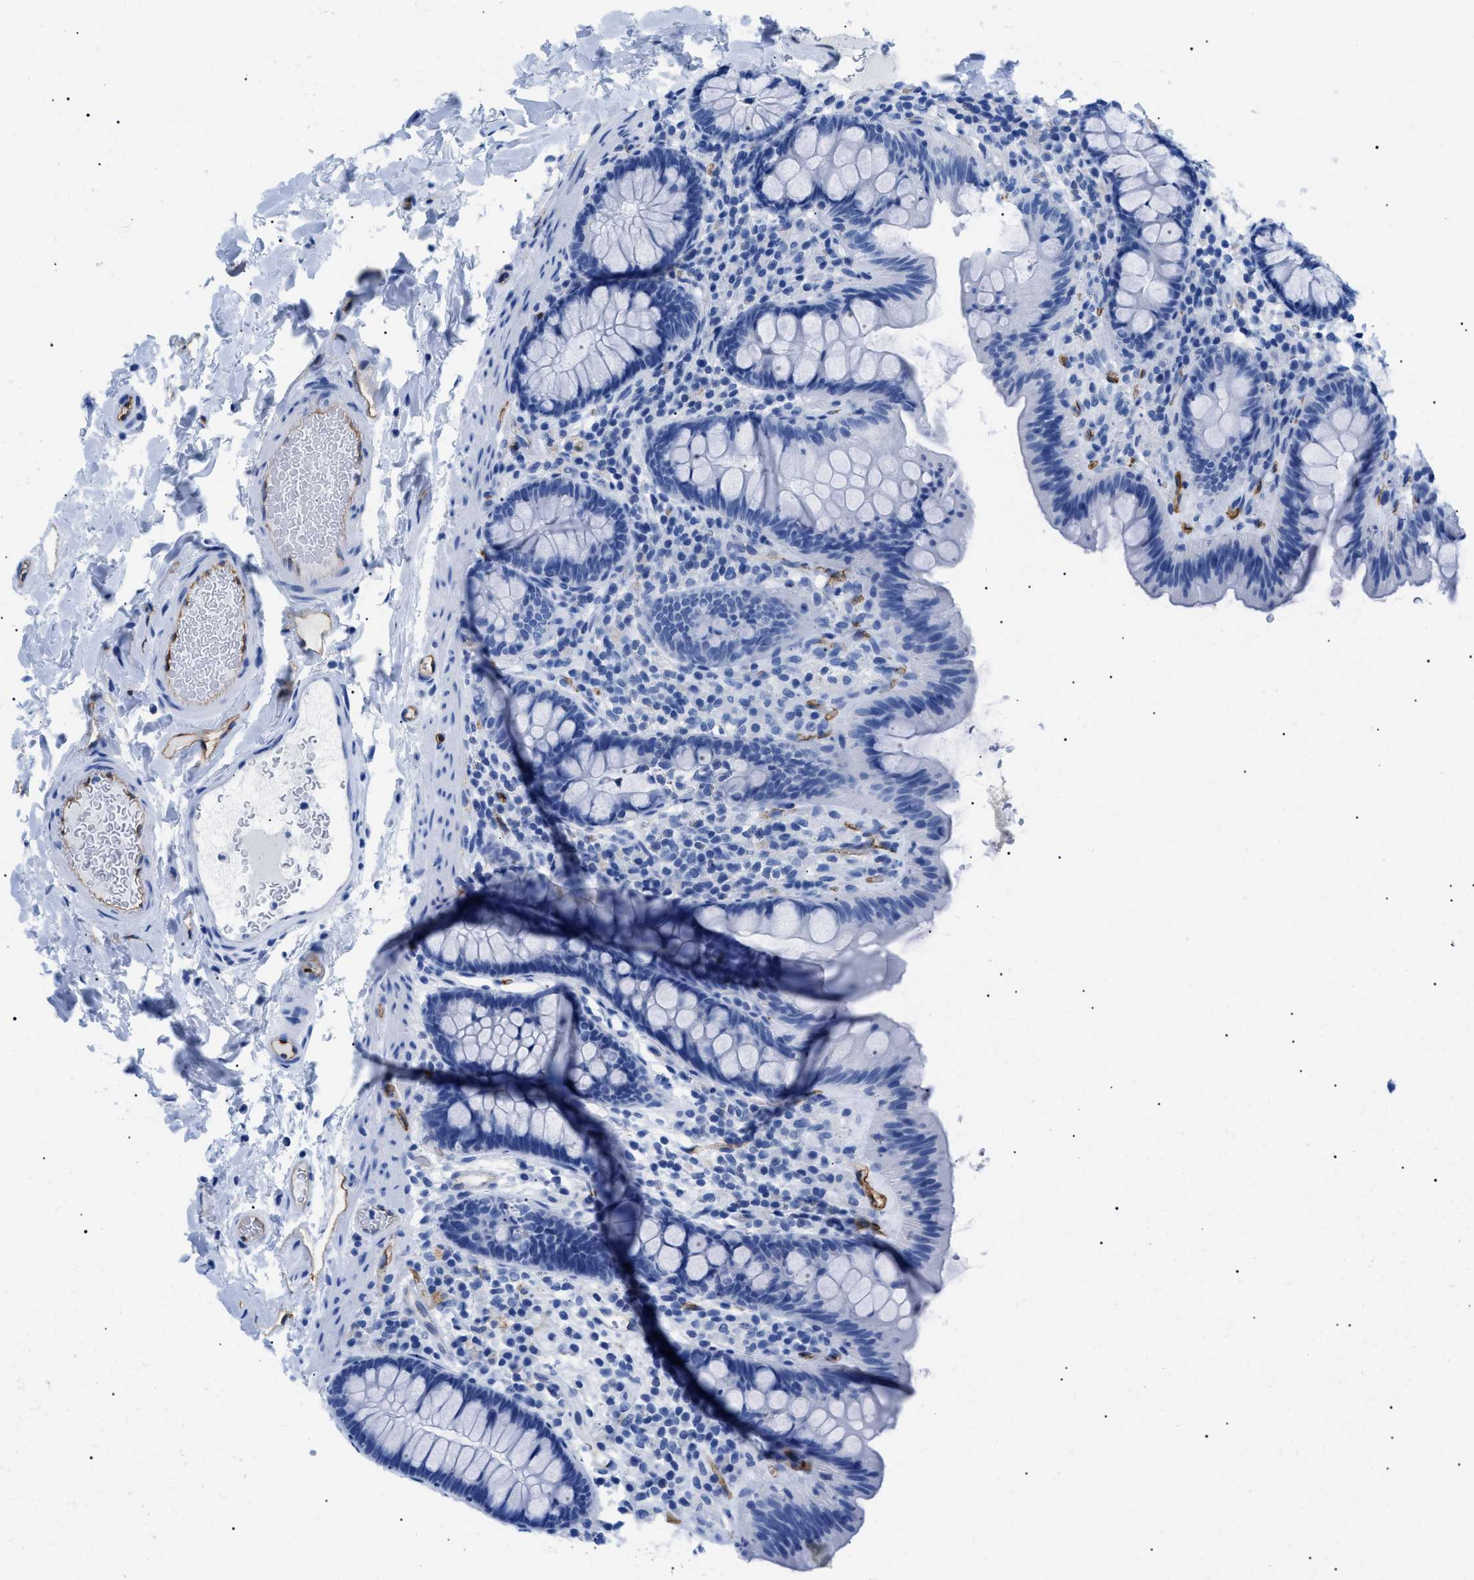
{"staining": {"intensity": "moderate", "quantity": "25%-75%", "location": "cytoplasmic/membranous"}, "tissue": "colon", "cell_type": "Endothelial cells", "image_type": "normal", "snomed": [{"axis": "morphology", "description": "Normal tissue, NOS"}, {"axis": "topography", "description": "Colon"}], "caption": "Protein staining shows moderate cytoplasmic/membranous staining in approximately 25%-75% of endothelial cells in benign colon.", "gene": "PODXL", "patient": {"sex": "female", "age": 80}}